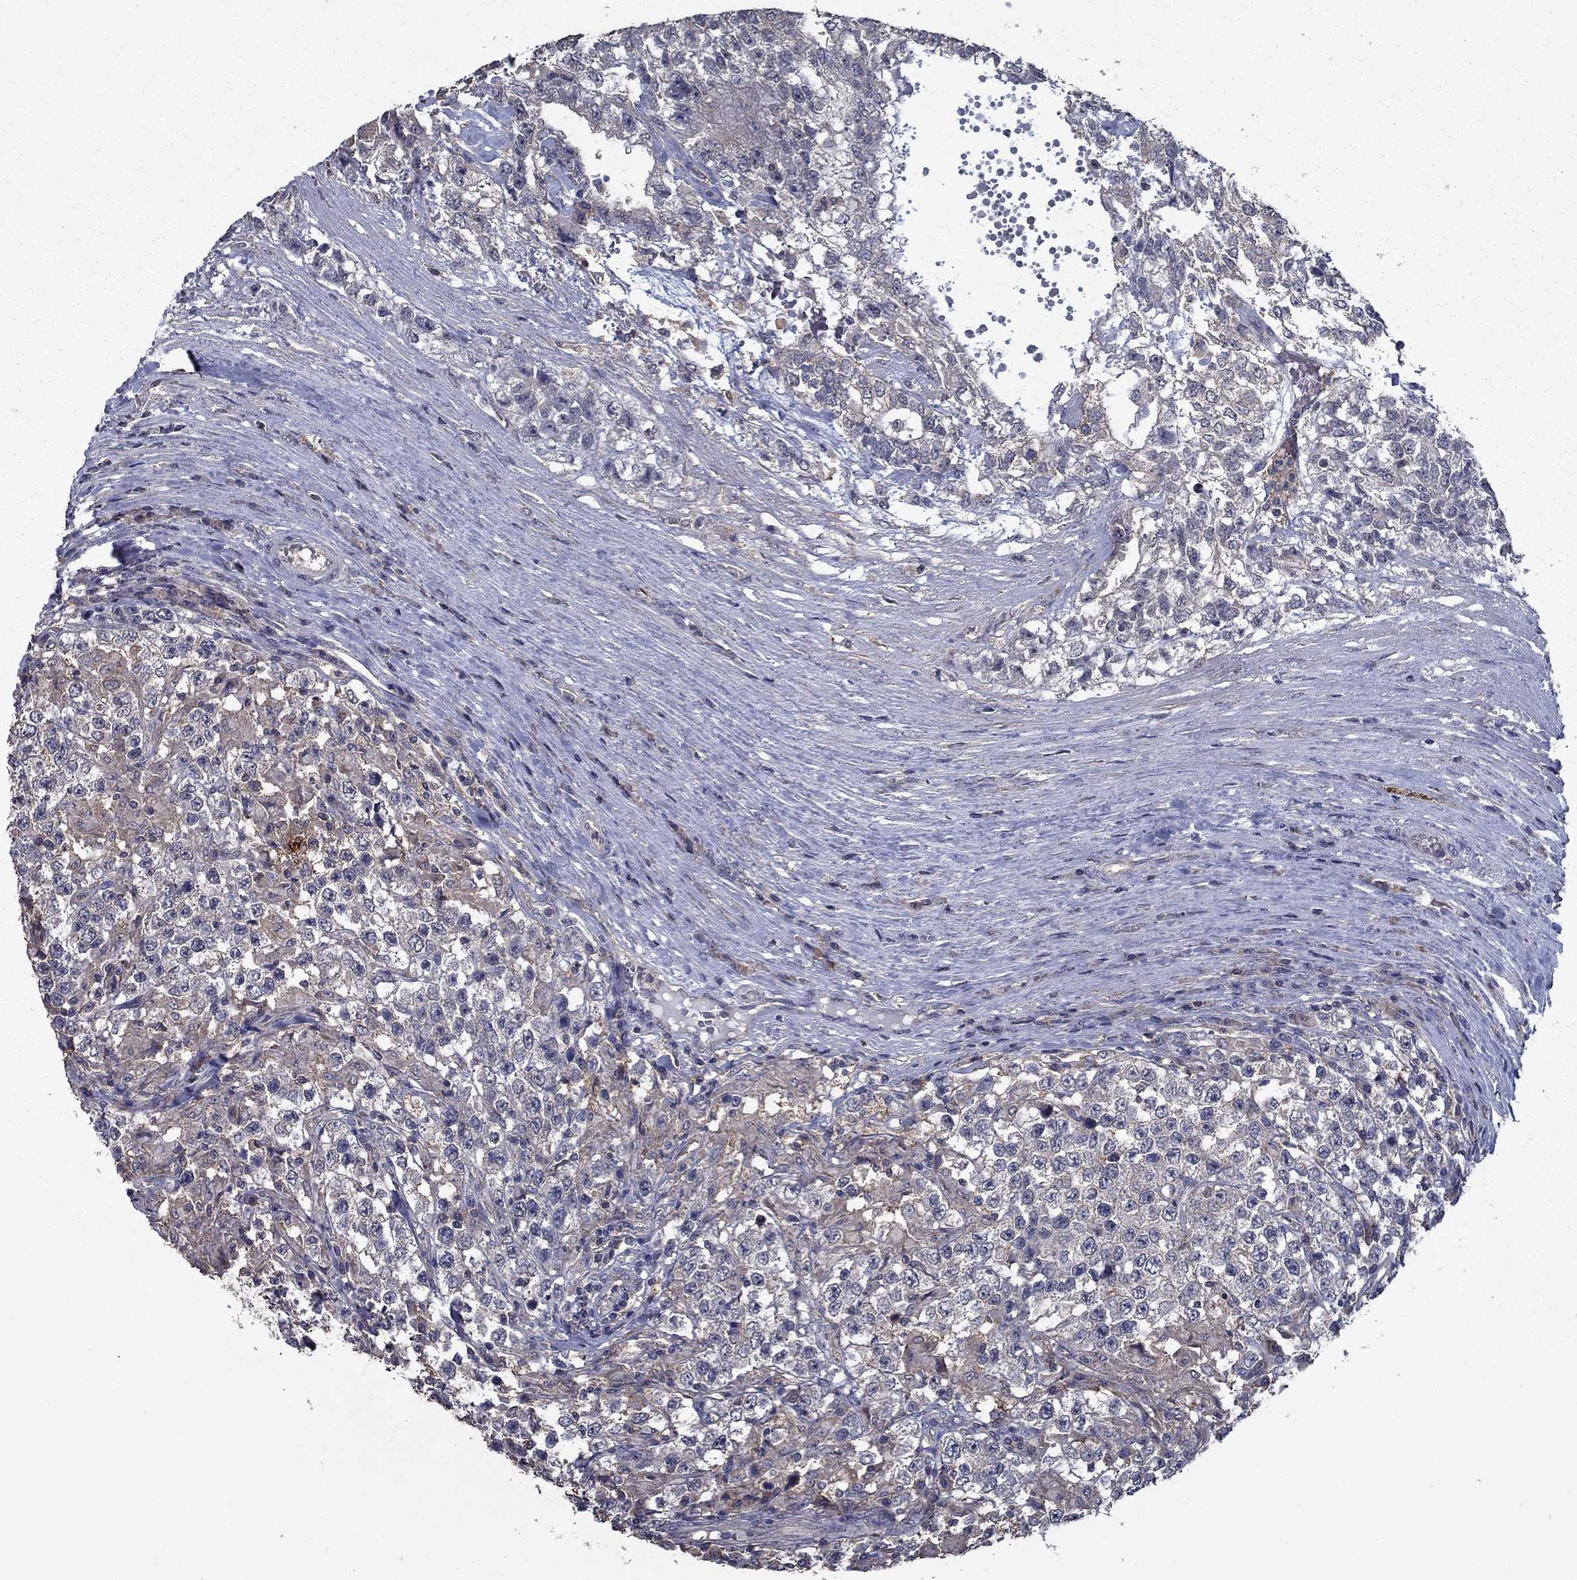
{"staining": {"intensity": "weak", "quantity": "<25%", "location": "cytoplasmic/membranous"}, "tissue": "testis cancer", "cell_type": "Tumor cells", "image_type": "cancer", "snomed": [{"axis": "morphology", "description": "Seminoma, NOS"}, {"axis": "morphology", "description": "Carcinoma, Embryonal, NOS"}, {"axis": "topography", "description": "Testis"}], "caption": "Immunohistochemical staining of human testis cancer exhibits no significant staining in tumor cells.", "gene": "SLC44A1", "patient": {"sex": "male", "age": 41}}